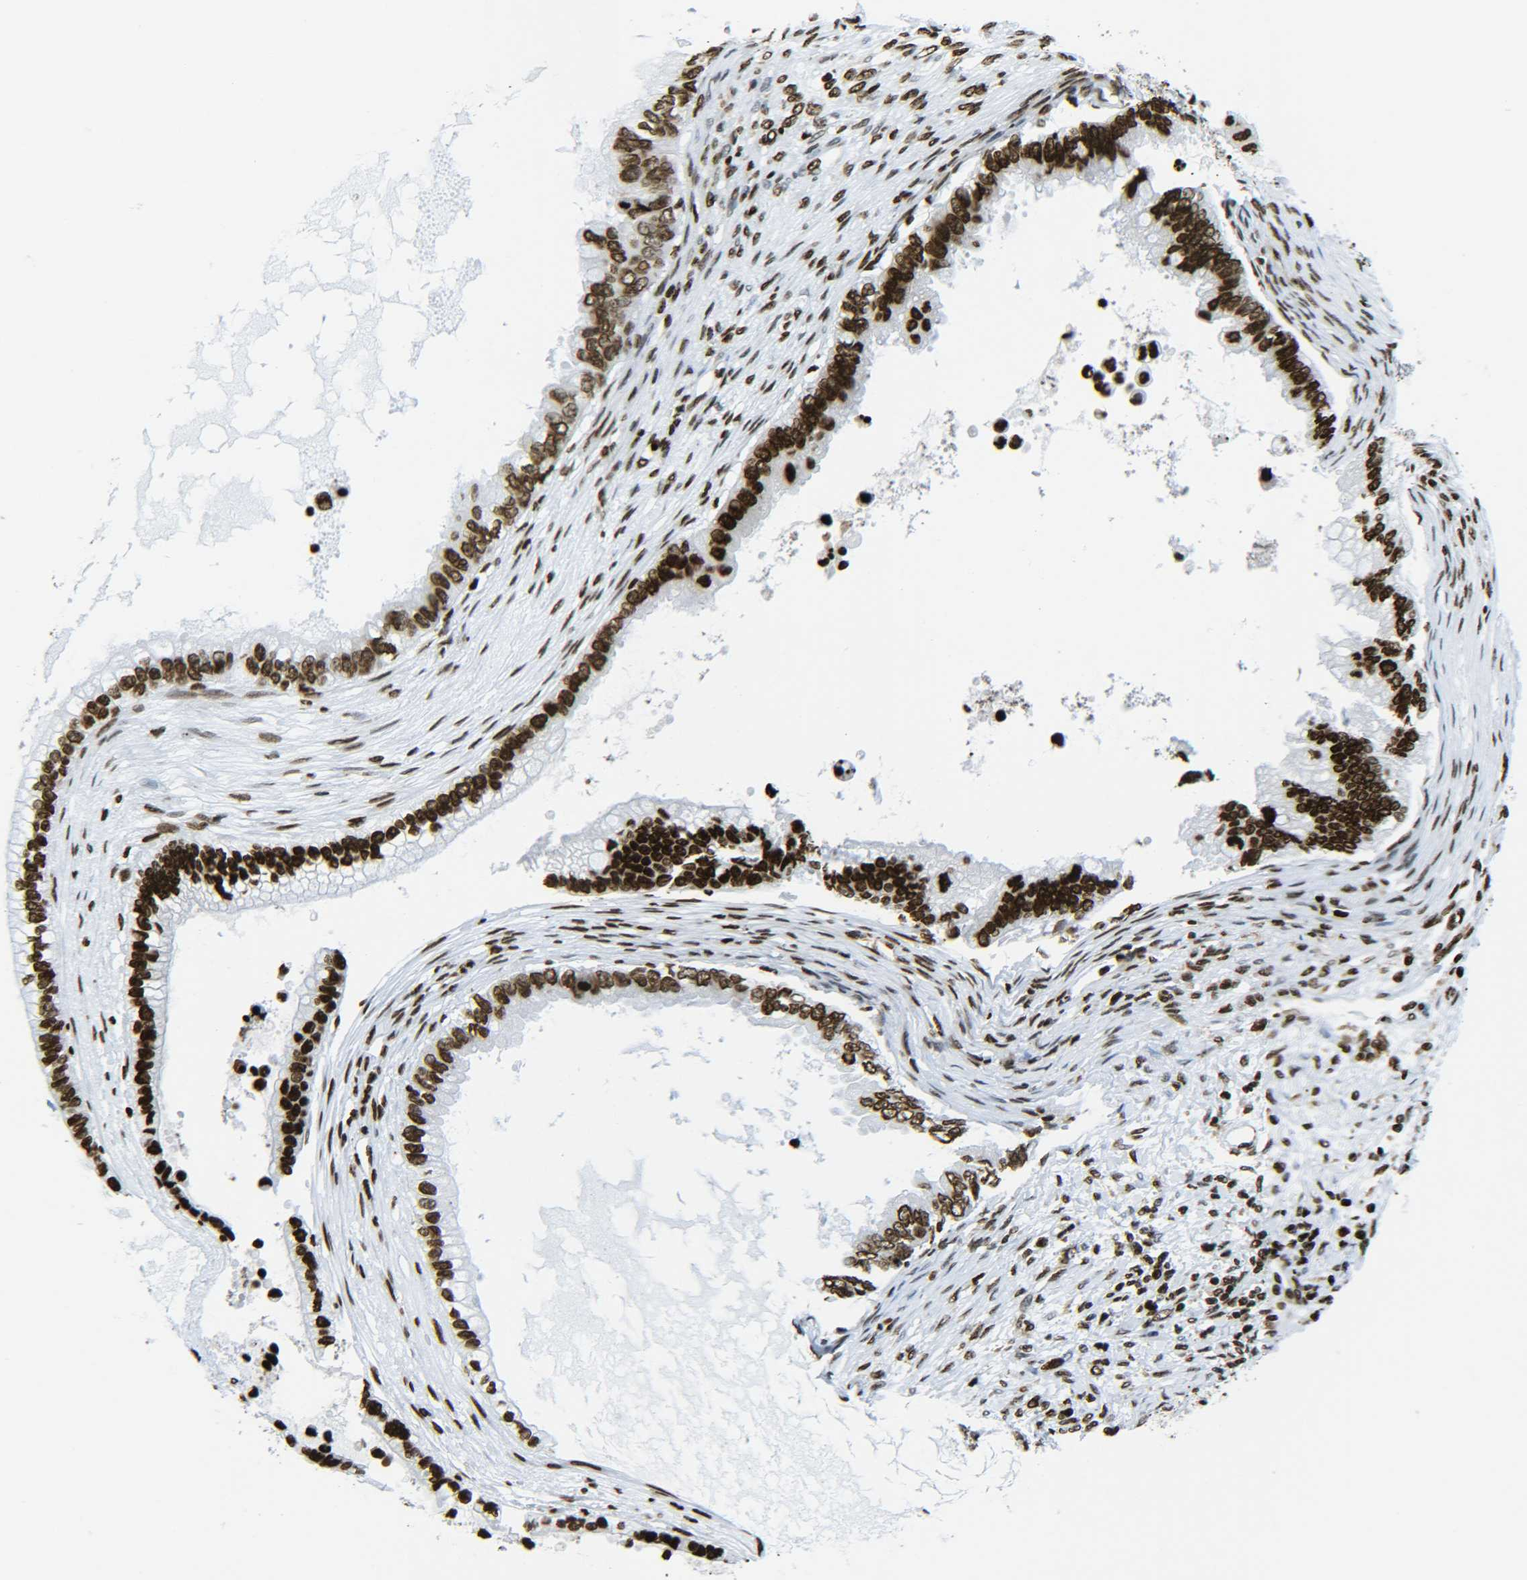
{"staining": {"intensity": "strong", "quantity": ">75%", "location": "nuclear"}, "tissue": "ovarian cancer", "cell_type": "Tumor cells", "image_type": "cancer", "snomed": [{"axis": "morphology", "description": "Cystadenocarcinoma, mucinous, NOS"}, {"axis": "topography", "description": "Ovary"}], "caption": "The photomicrograph demonstrates staining of ovarian cancer (mucinous cystadenocarcinoma), revealing strong nuclear protein staining (brown color) within tumor cells.", "gene": "H2AX", "patient": {"sex": "female", "age": 80}}